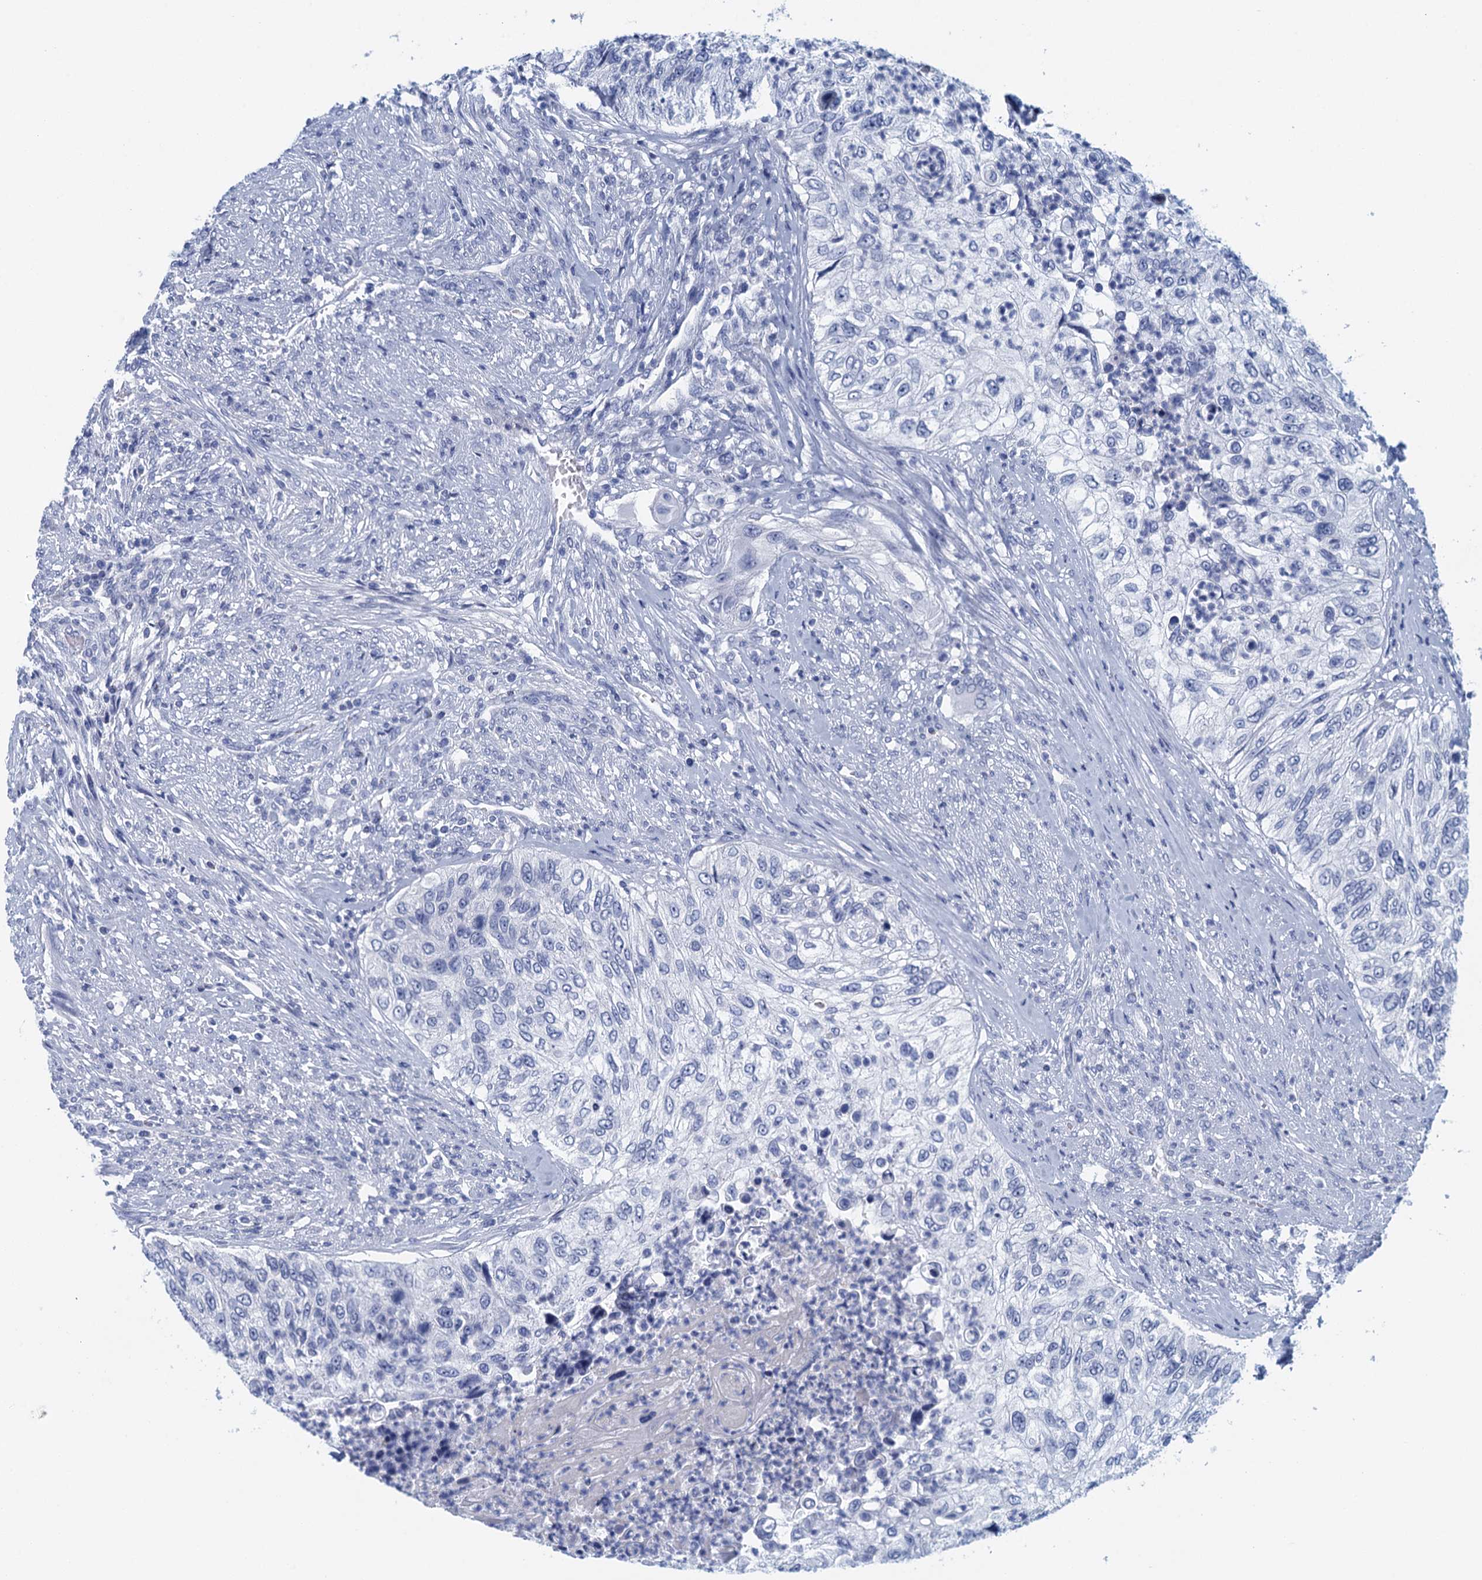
{"staining": {"intensity": "negative", "quantity": "none", "location": "none"}, "tissue": "urothelial cancer", "cell_type": "Tumor cells", "image_type": "cancer", "snomed": [{"axis": "morphology", "description": "Urothelial carcinoma, High grade"}, {"axis": "topography", "description": "Urinary bladder"}], "caption": "Immunohistochemical staining of human urothelial cancer shows no significant expression in tumor cells.", "gene": "CYP51A1", "patient": {"sex": "female", "age": 60}}